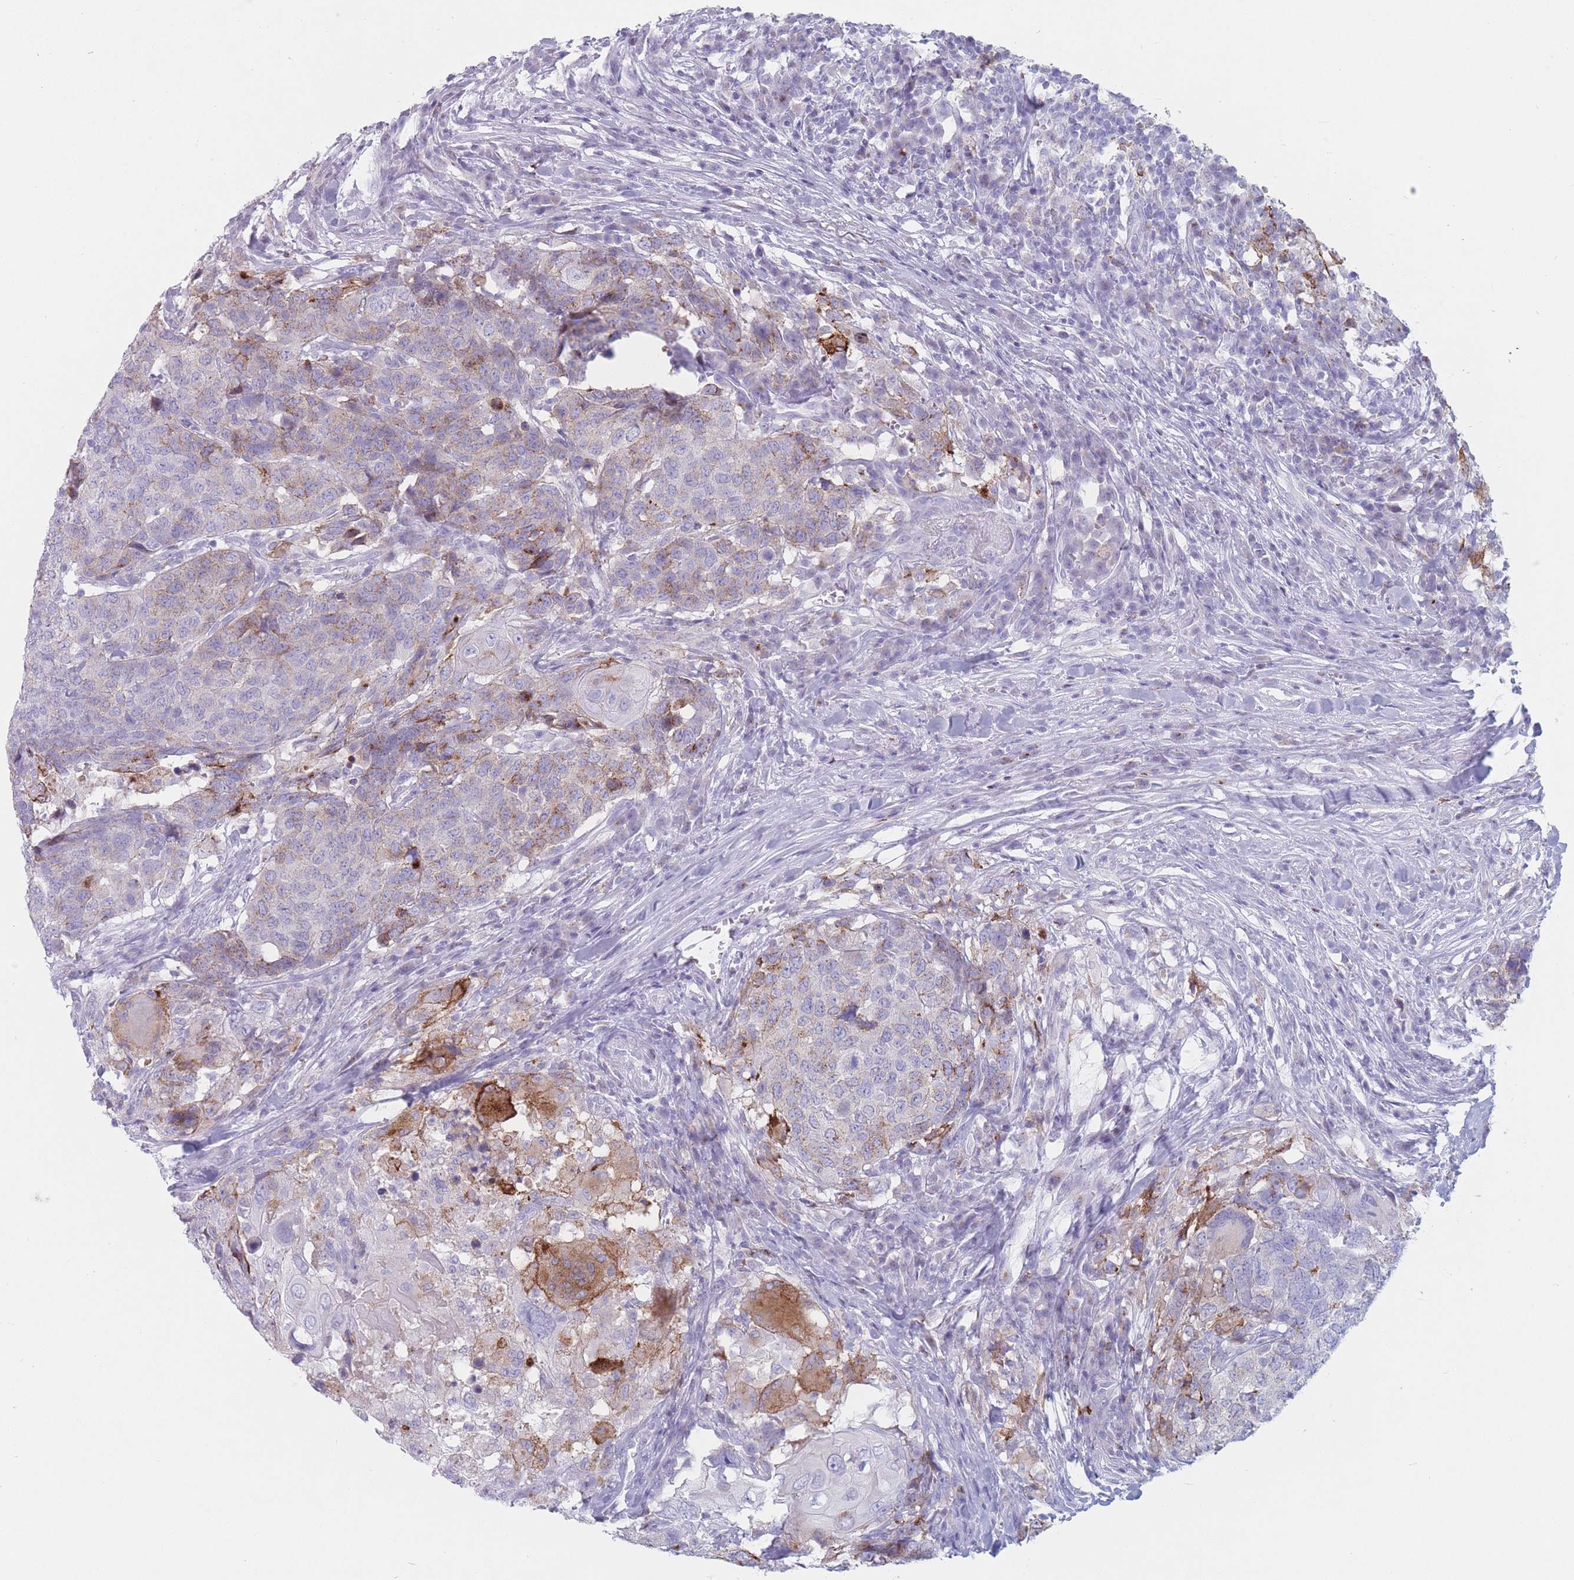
{"staining": {"intensity": "moderate", "quantity": "<25%", "location": "cytoplasmic/membranous"}, "tissue": "head and neck cancer", "cell_type": "Tumor cells", "image_type": "cancer", "snomed": [{"axis": "morphology", "description": "Normal tissue, NOS"}, {"axis": "morphology", "description": "Squamous cell carcinoma, NOS"}, {"axis": "topography", "description": "Skeletal muscle"}, {"axis": "topography", "description": "Vascular tissue"}, {"axis": "topography", "description": "Peripheral nerve tissue"}, {"axis": "topography", "description": "Head-Neck"}], "caption": "Head and neck cancer (squamous cell carcinoma) was stained to show a protein in brown. There is low levels of moderate cytoplasmic/membranous positivity in approximately <25% of tumor cells.", "gene": "ST3GAL5", "patient": {"sex": "male", "age": 66}}